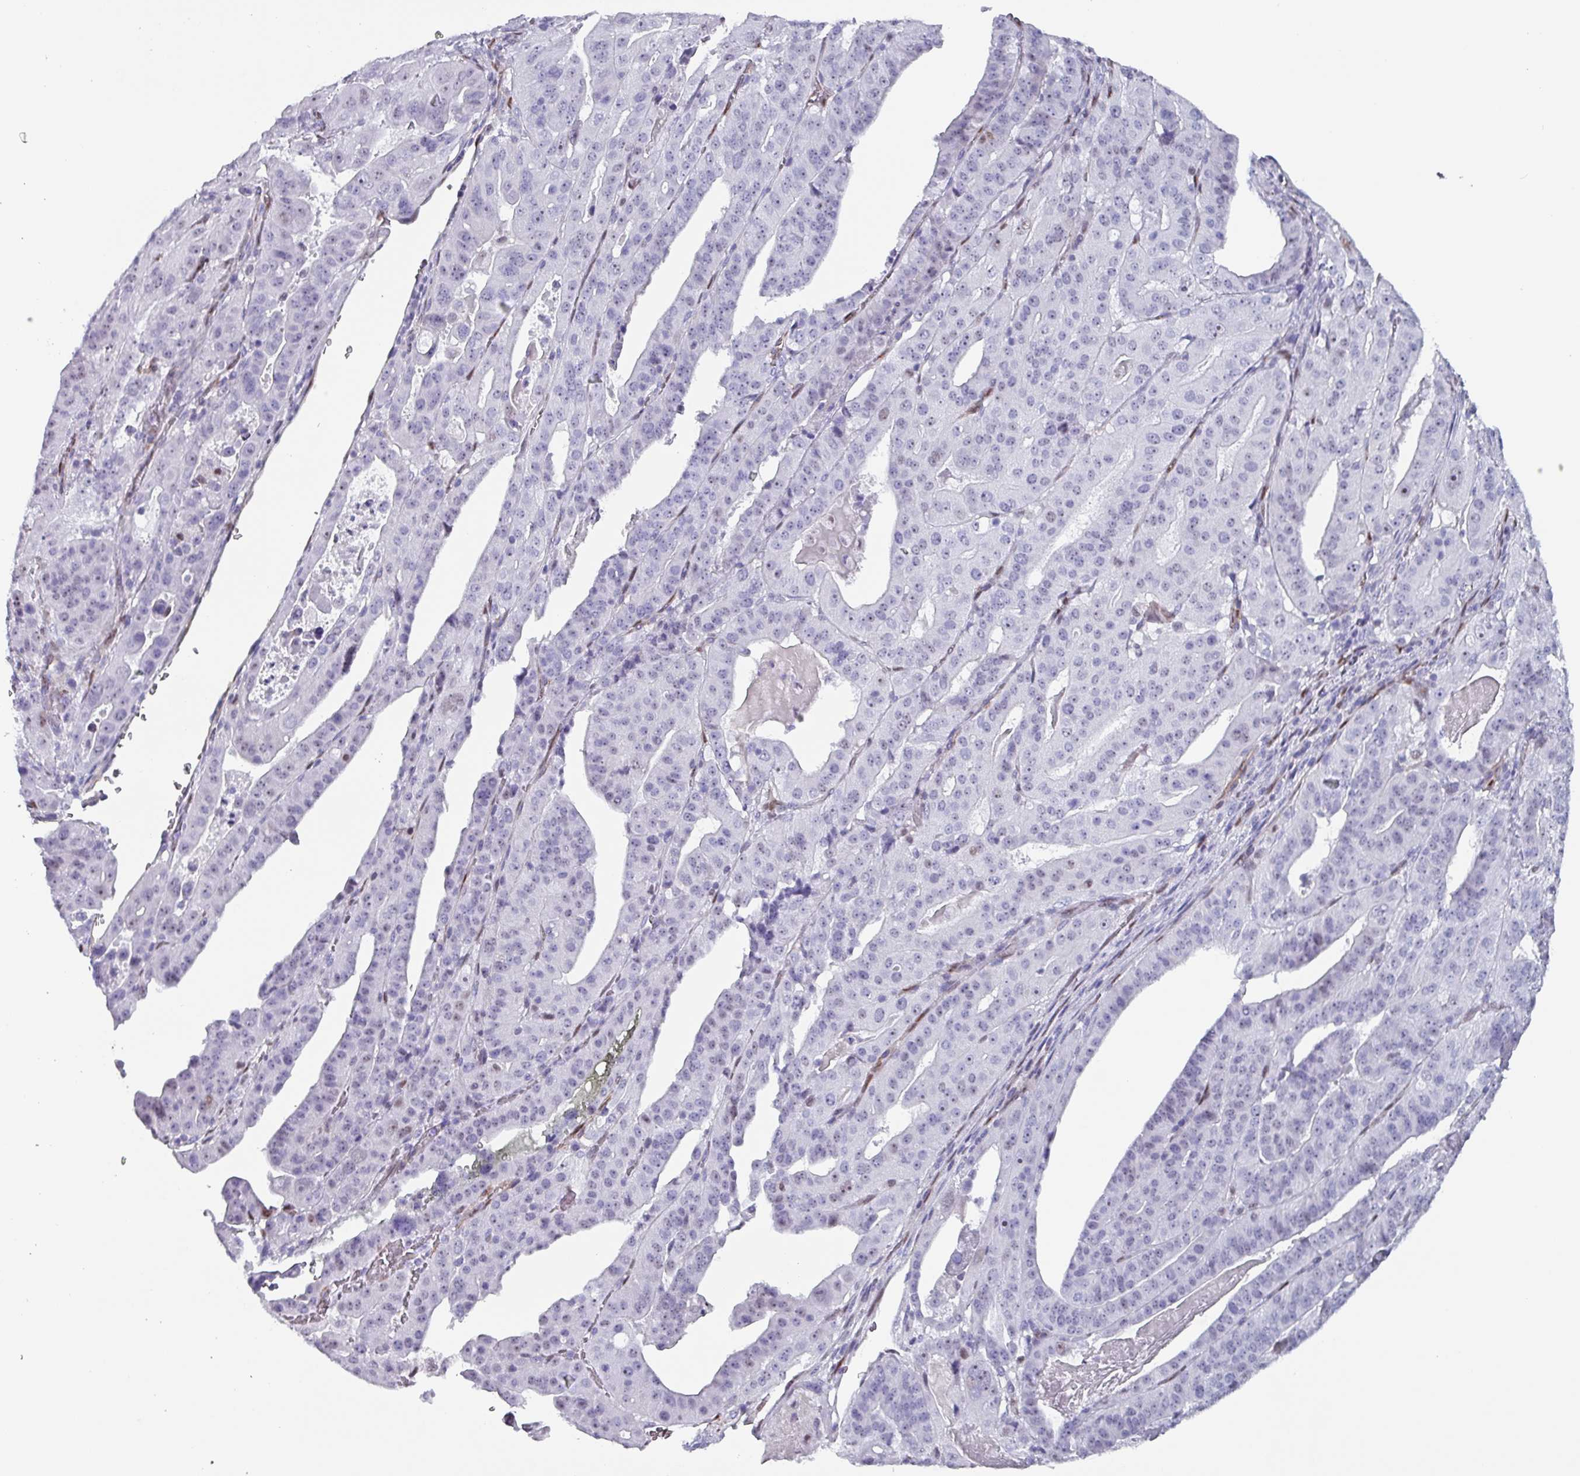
{"staining": {"intensity": "negative", "quantity": "none", "location": "none"}, "tissue": "stomach cancer", "cell_type": "Tumor cells", "image_type": "cancer", "snomed": [{"axis": "morphology", "description": "Adenocarcinoma, NOS"}, {"axis": "topography", "description": "Stomach"}], "caption": "Immunohistochemistry (IHC) micrograph of neoplastic tissue: human adenocarcinoma (stomach) stained with DAB exhibits no significant protein staining in tumor cells.", "gene": "ZNF816-ZNF321P", "patient": {"sex": "male", "age": 48}}